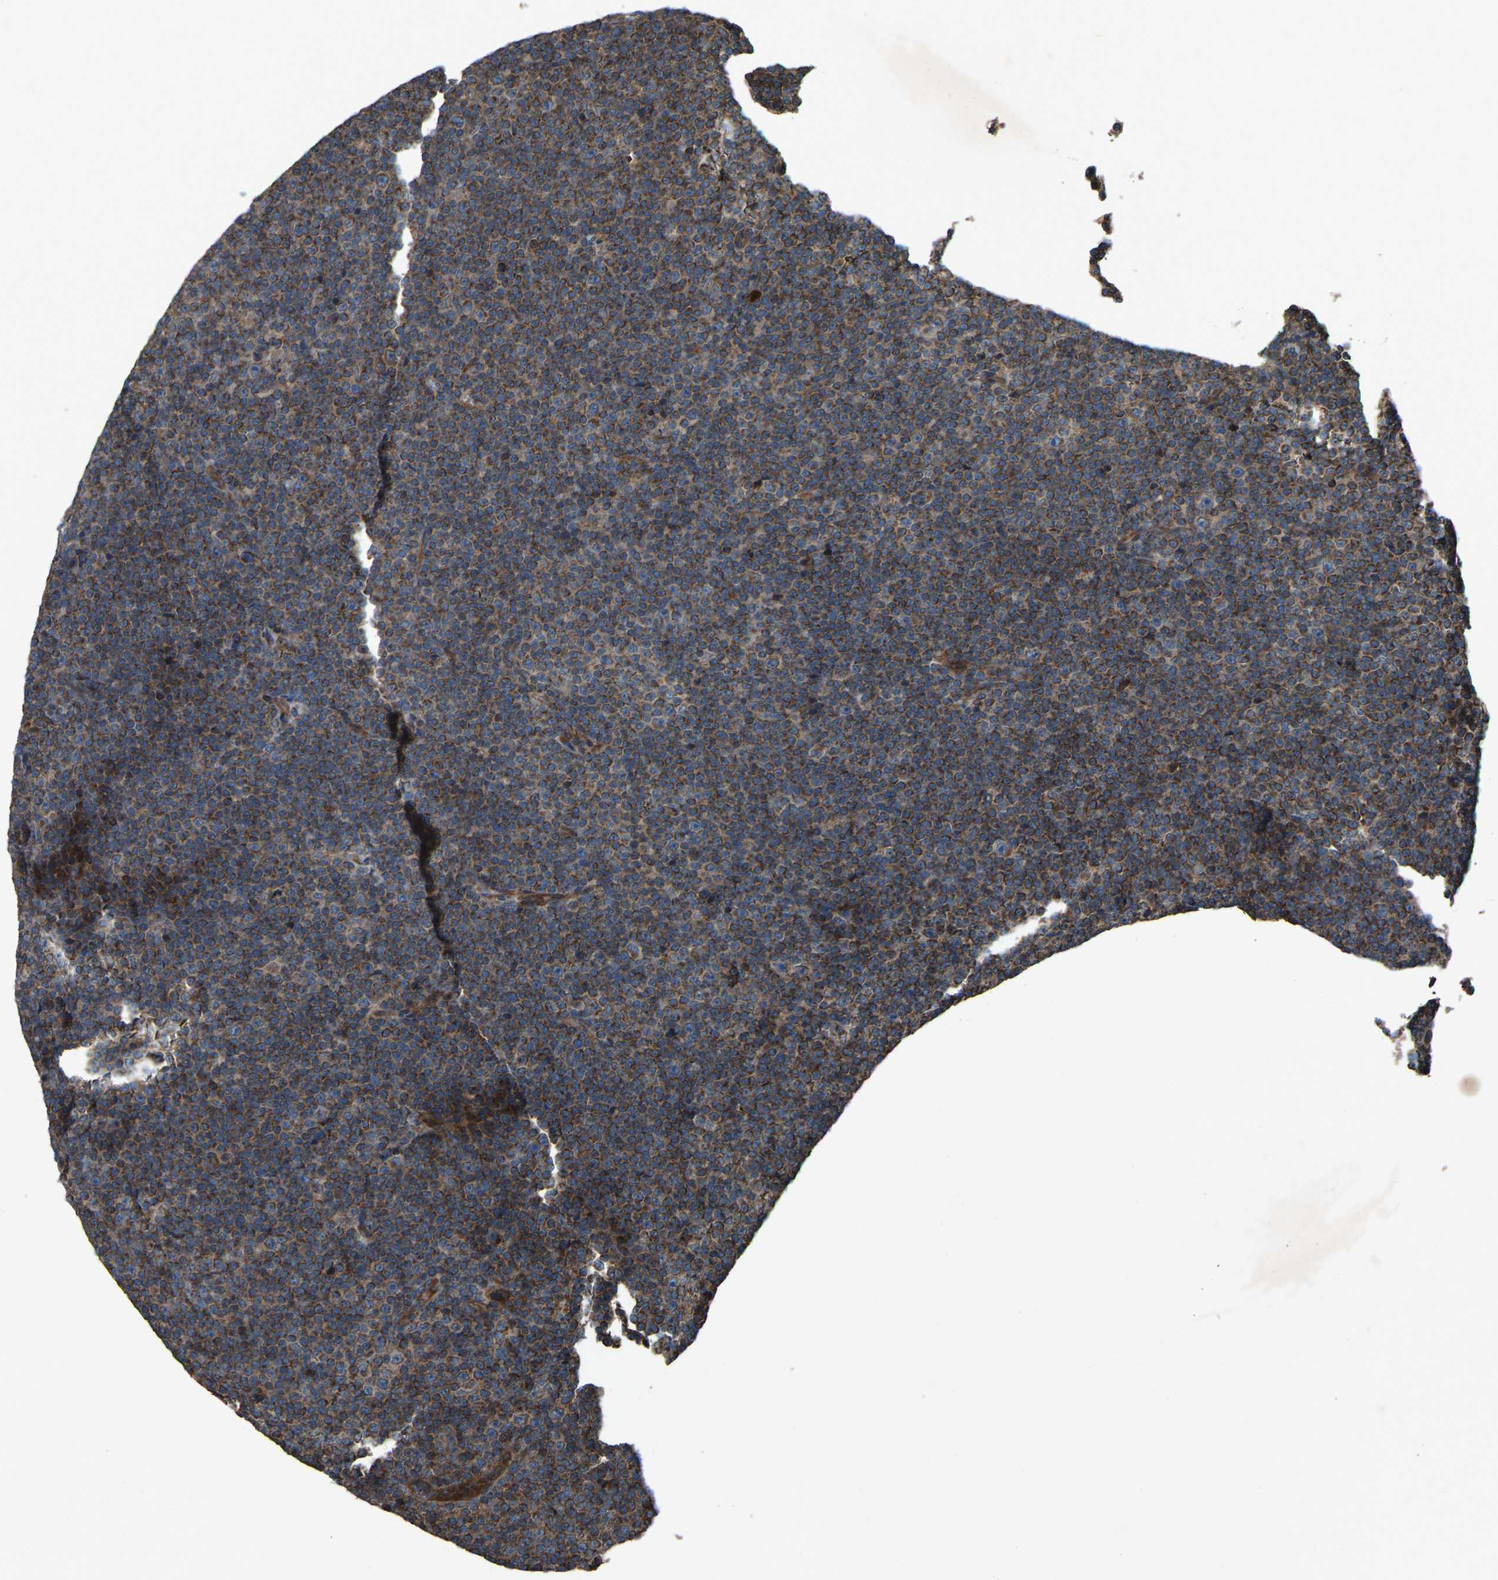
{"staining": {"intensity": "strong", "quantity": "25%-75%", "location": "cytoplasmic/membranous"}, "tissue": "lymphoma", "cell_type": "Tumor cells", "image_type": "cancer", "snomed": [{"axis": "morphology", "description": "Malignant lymphoma, non-Hodgkin's type, Low grade"}, {"axis": "topography", "description": "Lymph node"}], "caption": "A histopathology image of lymphoma stained for a protein displays strong cytoplasmic/membranous brown staining in tumor cells.", "gene": "SAMD9L", "patient": {"sex": "female", "age": 67}}